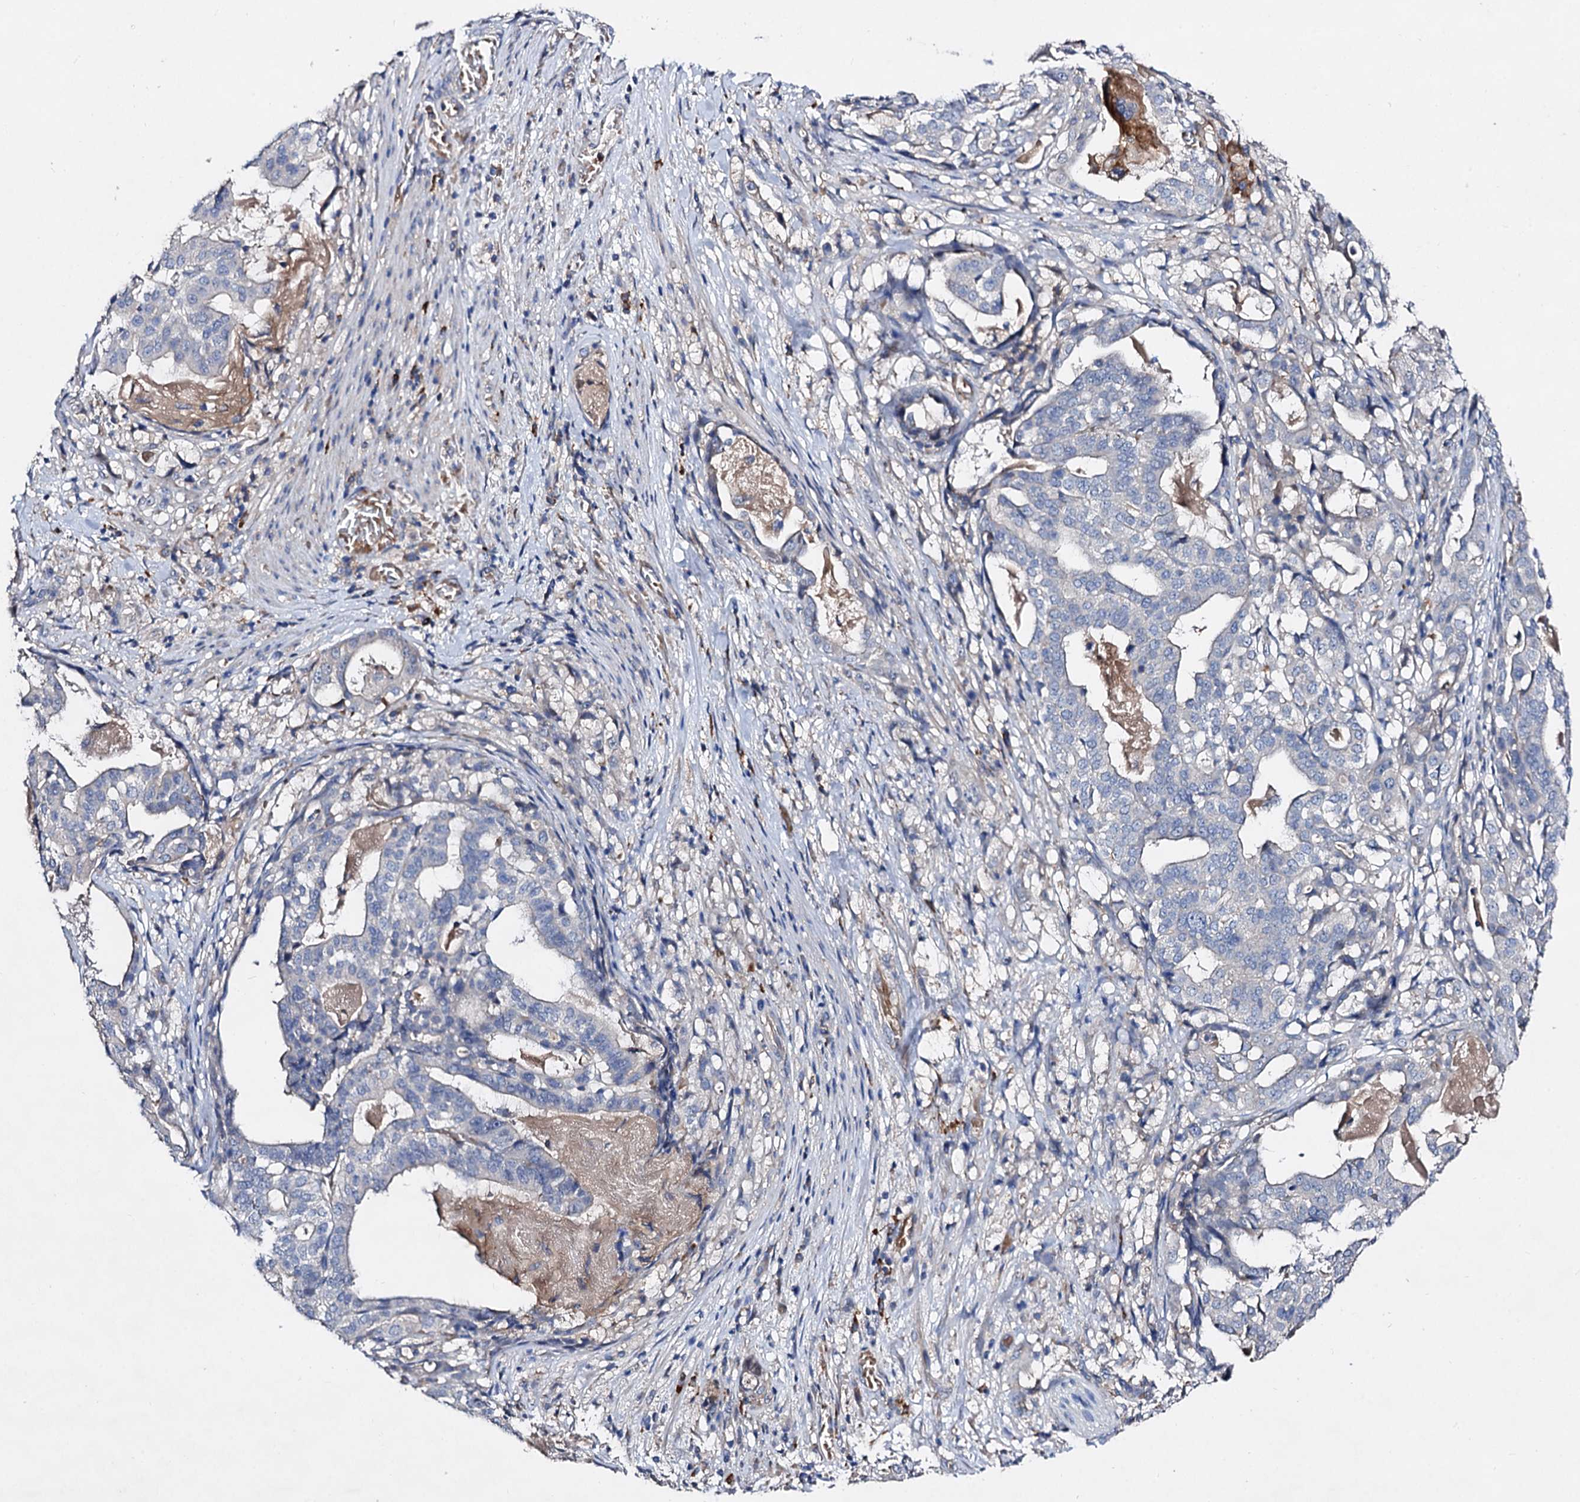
{"staining": {"intensity": "negative", "quantity": "none", "location": "none"}, "tissue": "stomach cancer", "cell_type": "Tumor cells", "image_type": "cancer", "snomed": [{"axis": "morphology", "description": "Adenocarcinoma, NOS"}, {"axis": "topography", "description": "Stomach"}], "caption": "Adenocarcinoma (stomach) stained for a protein using immunohistochemistry reveals no staining tumor cells.", "gene": "HVCN1", "patient": {"sex": "male", "age": 48}}